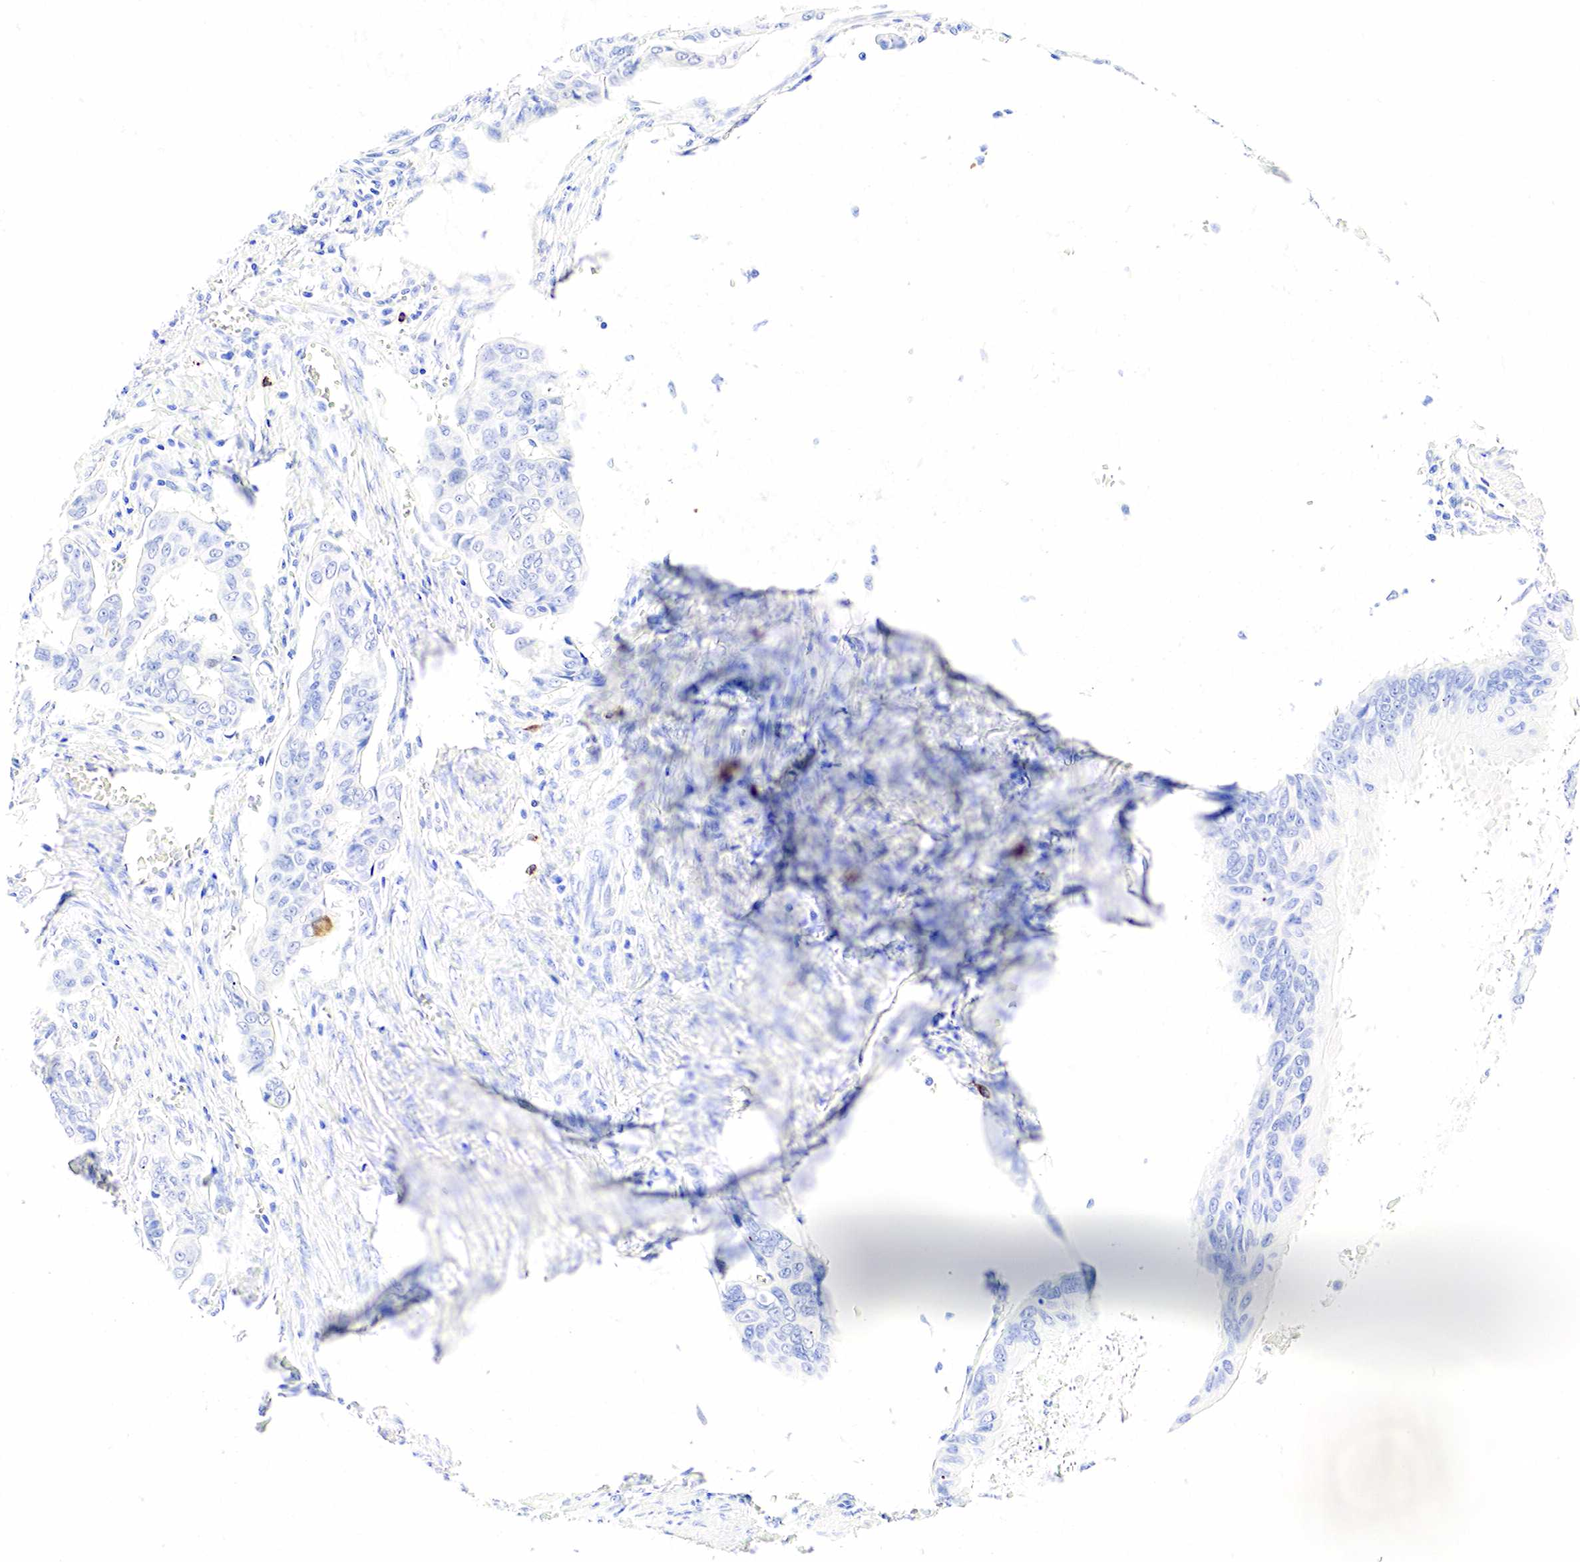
{"staining": {"intensity": "negative", "quantity": "none", "location": "none"}, "tissue": "stomach cancer", "cell_type": "Tumor cells", "image_type": "cancer", "snomed": [{"axis": "morphology", "description": "Adenocarcinoma, NOS"}, {"axis": "topography", "description": "Stomach, upper"}], "caption": "Stomach cancer was stained to show a protein in brown. There is no significant expression in tumor cells.", "gene": "CD79A", "patient": {"sex": "male", "age": 80}}